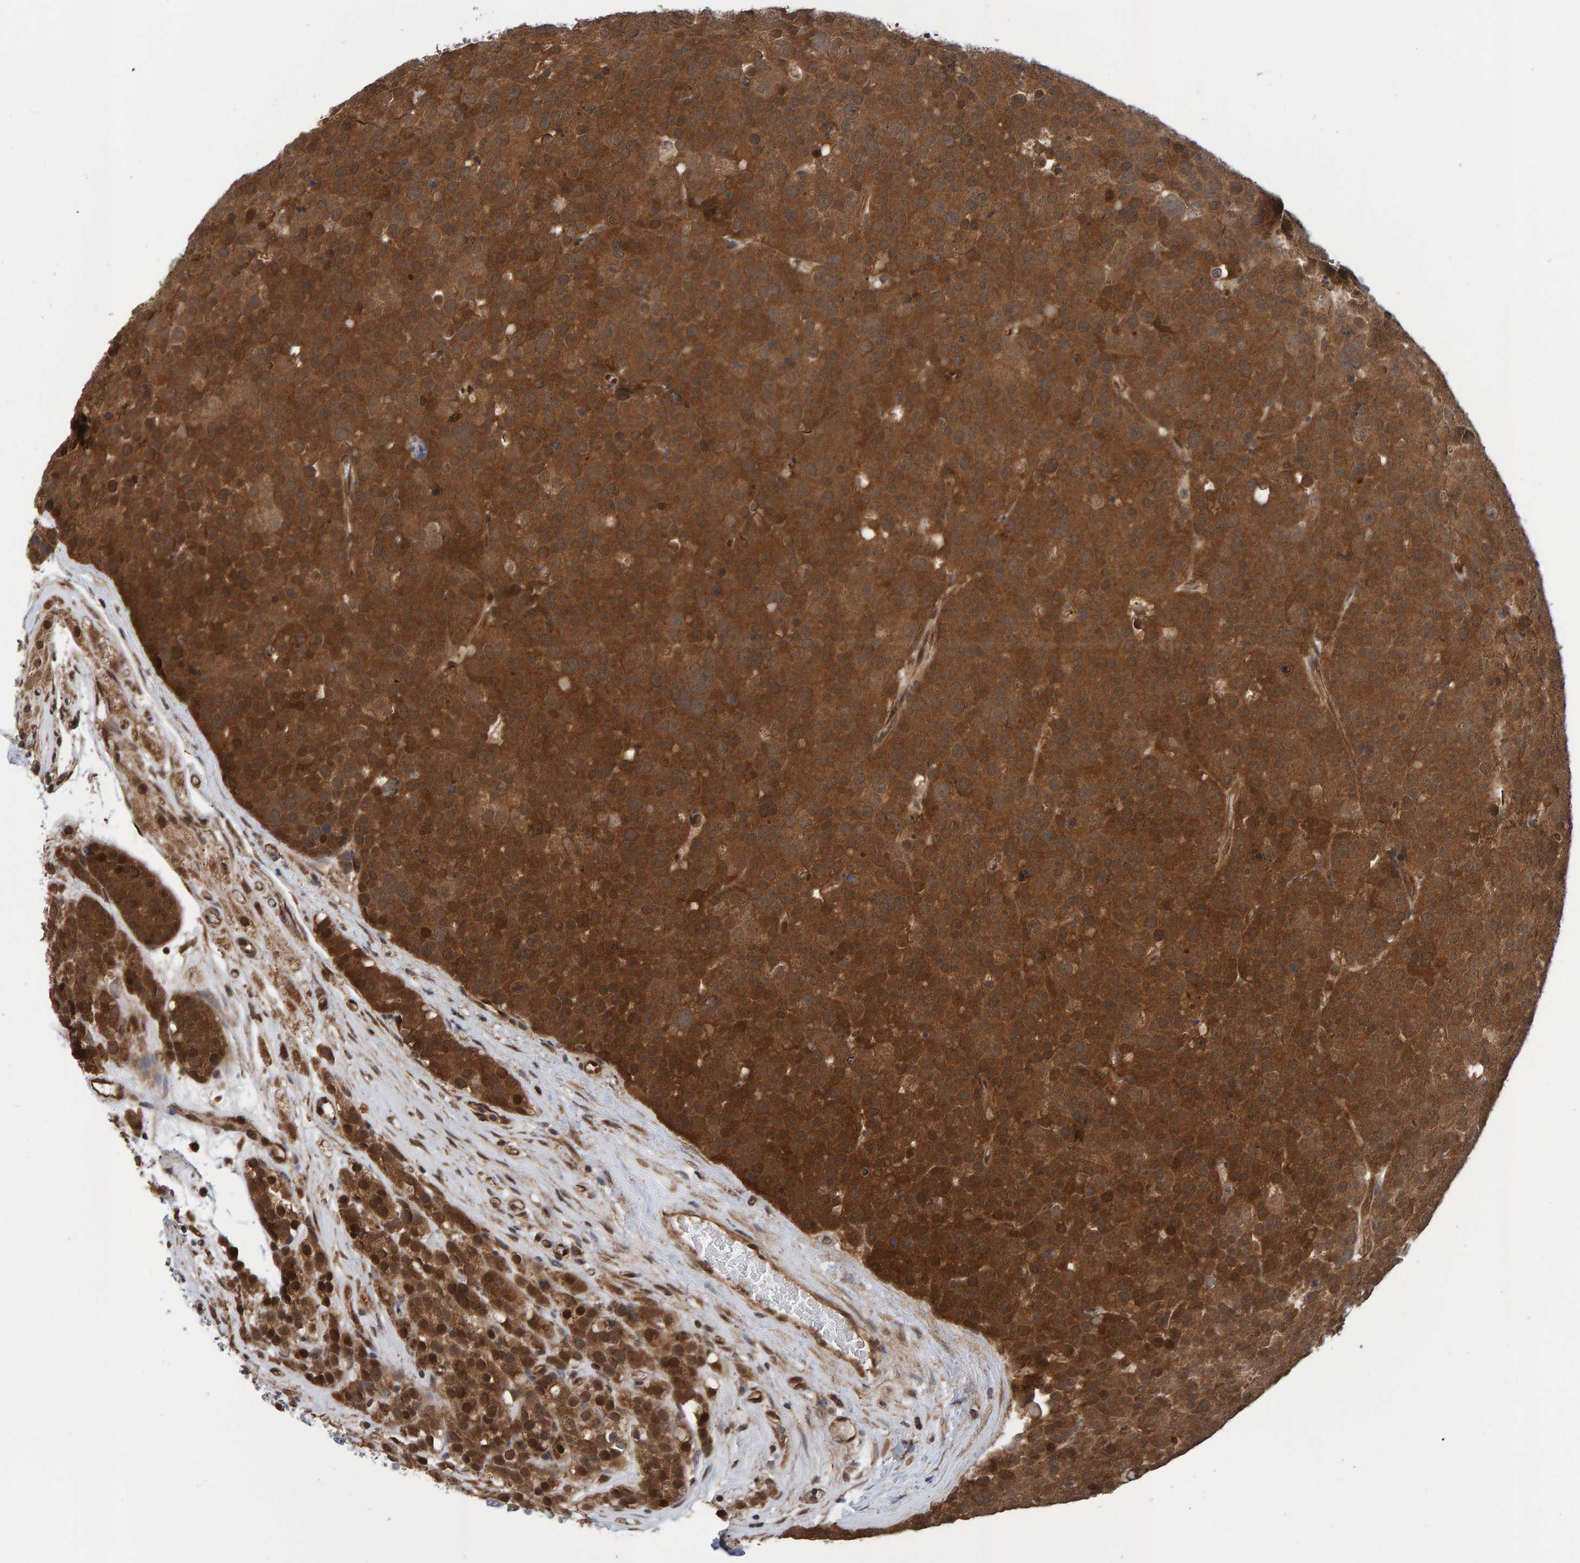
{"staining": {"intensity": "strong", "quantity": ">75%", "location": "cytoplasmic/membranous"}, "tissue": "testis cancer", "cell_type": "Tumor cells", "image_type": "cancer", "snomed": [{"axis": "morphology", "description": "Seminoma, NOS"}, {"axis": "topography", "description": "Testis"}], "caption": "Immunohistochemical staining of human testis cancer reveals high levels of strong cytoplasmic/membranous protein staining in approximately >75% of tumor cells. The protein of interest is stained brown, and the nuclei are stained in blue (DAB IHC with brightfield microscopy, high magnification).", "gene": "SCRN2", "patient": {"sex": "male", "age": 71}}